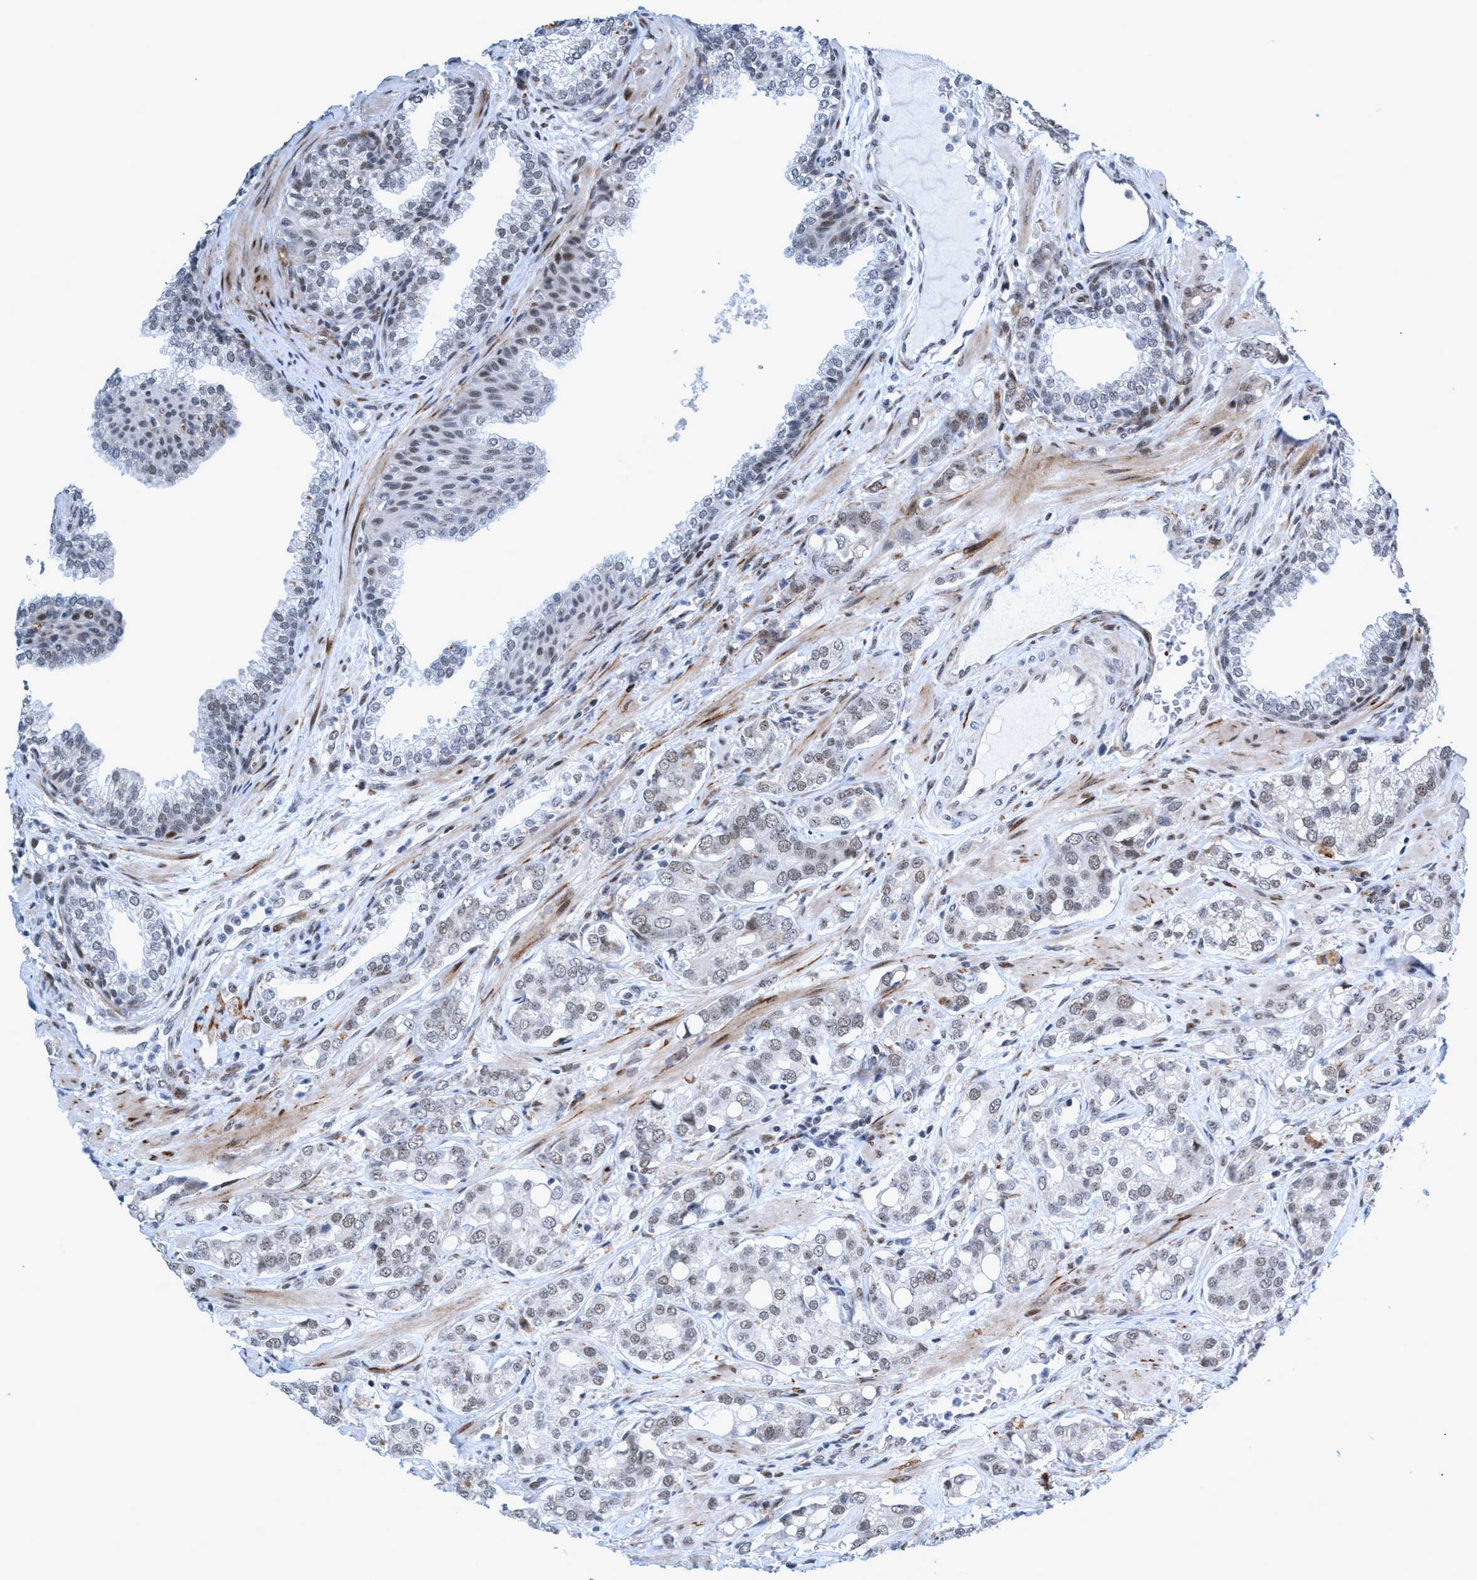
{"staining": {"intensity": "negative", "quantity": "none", "location": "none"}, "tissue": "prostate cancer", "cell_type": "Tumor cells", "image_type": "cancer", "snomed": [{"axis": "morphology", "description": "Adenocarcinoma, High grade"}, {"axis": "topography", "description": "Prostate"}], "caption": "Immunohistochemistry (IHC) micrograph of prostate high-grade adenocarcinoma stained for a protein (brown), which reveals no expression in tumor cells.", "gene": "CWC27", "patient": {"sex": "male", "age": 52}}